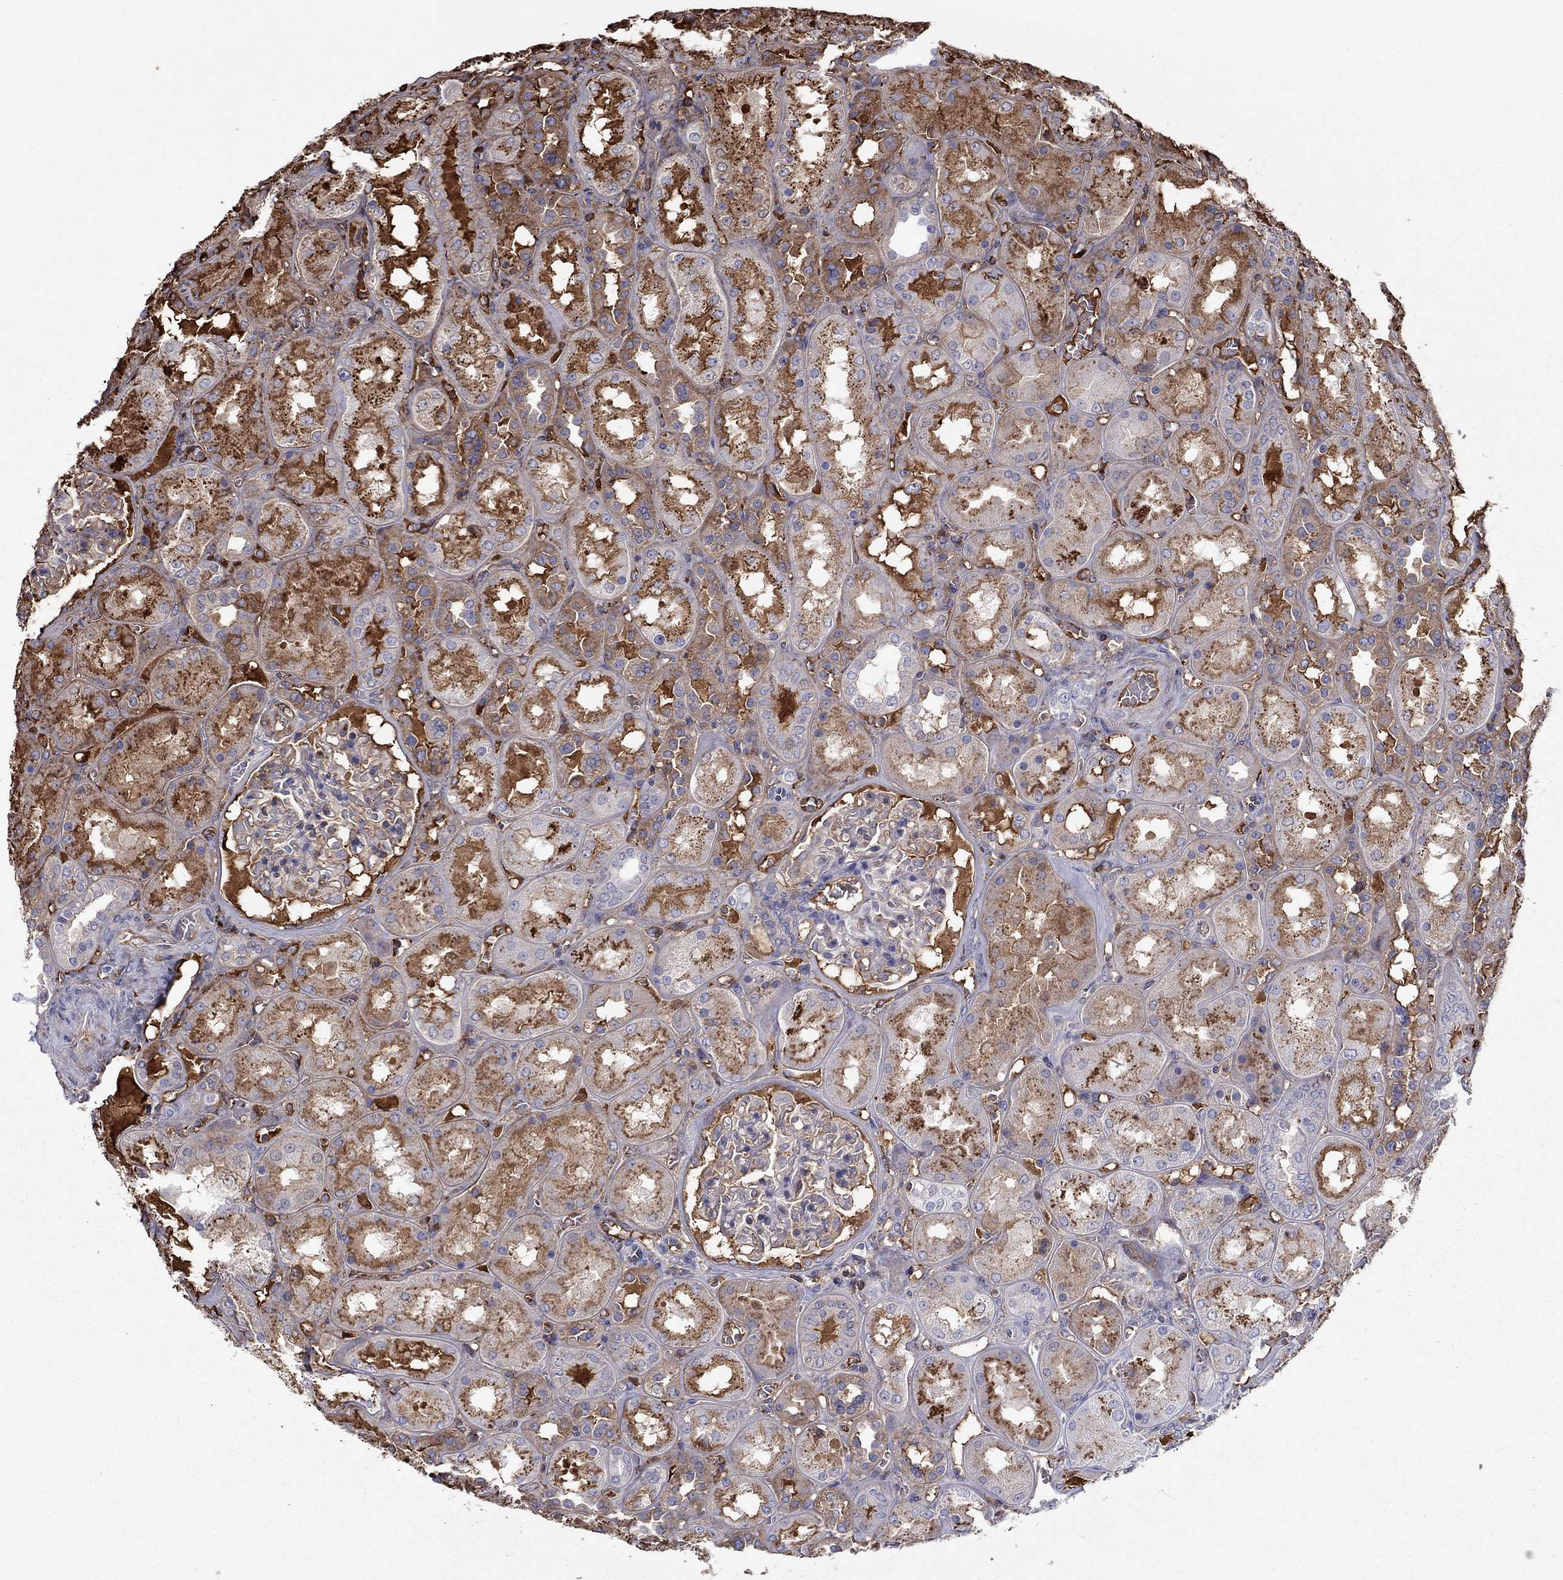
{"staining": {"intensity": "moderate", "quantity": "<25%", "location": "cytoplasmic/membranous"}, "tissue": "kidney", "cell_type": "Cells in glomeruli", "image_type": "normal", "snomed": [{"axis": "morphology", "description": "Normal tissue, NOS"}, {"axis": "topography", "description": "Kidney"}], "caption": "Immunohistochemical staining of benign kidney demonstrates low levels of moderate cytoplasmic/membranous staining in approximately <25% of cells in glomeruli. Using DAB (3,3'-diaminobenzidine) (brown) and hematoxylin (blue) stains, captured at high magnification using brightfield microscopy.", "gene": "HPX", "patient": {"sex": "male", "age": 73}}